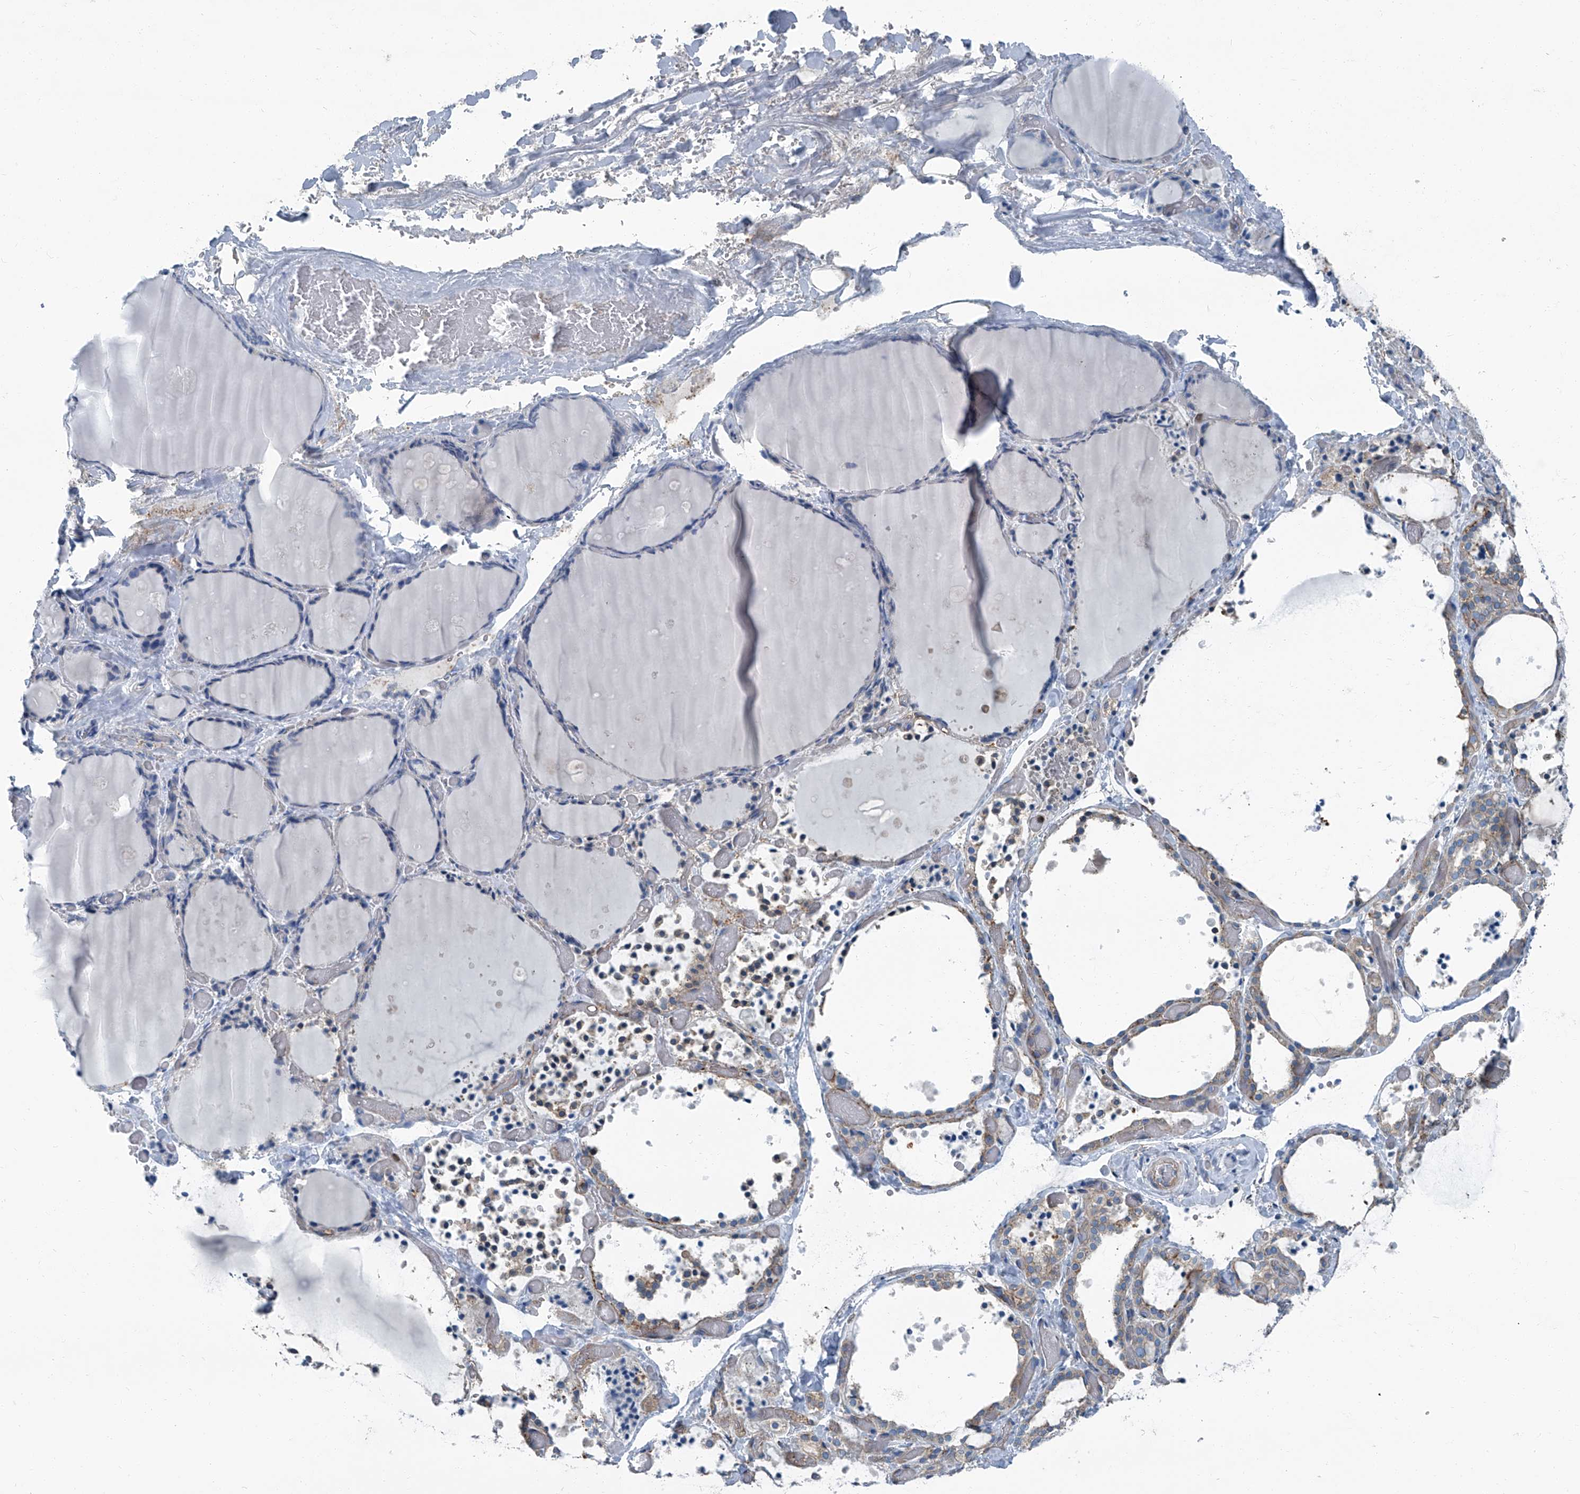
{"staining": {"intensity": "weak", "quantity": "25%-75%", "location": "cytoplasmic/membranous"}, "tissue": "thyroid gland", "cell_type": "Glandular cells", "image_type": "normal", "snomed": [{"axis": "morphology", "description": "Normal tissue, NOS"}, {"axis": "topography", "description": "Thyroid gland"}], "caption": "A brown stain highlights weak cytoplasmic/membranous staining of a protein in glandular cells of unremarkable thyroid gland.", "gene": "SEPTIN7", "patient": {"sex": "female", "age": 44}}